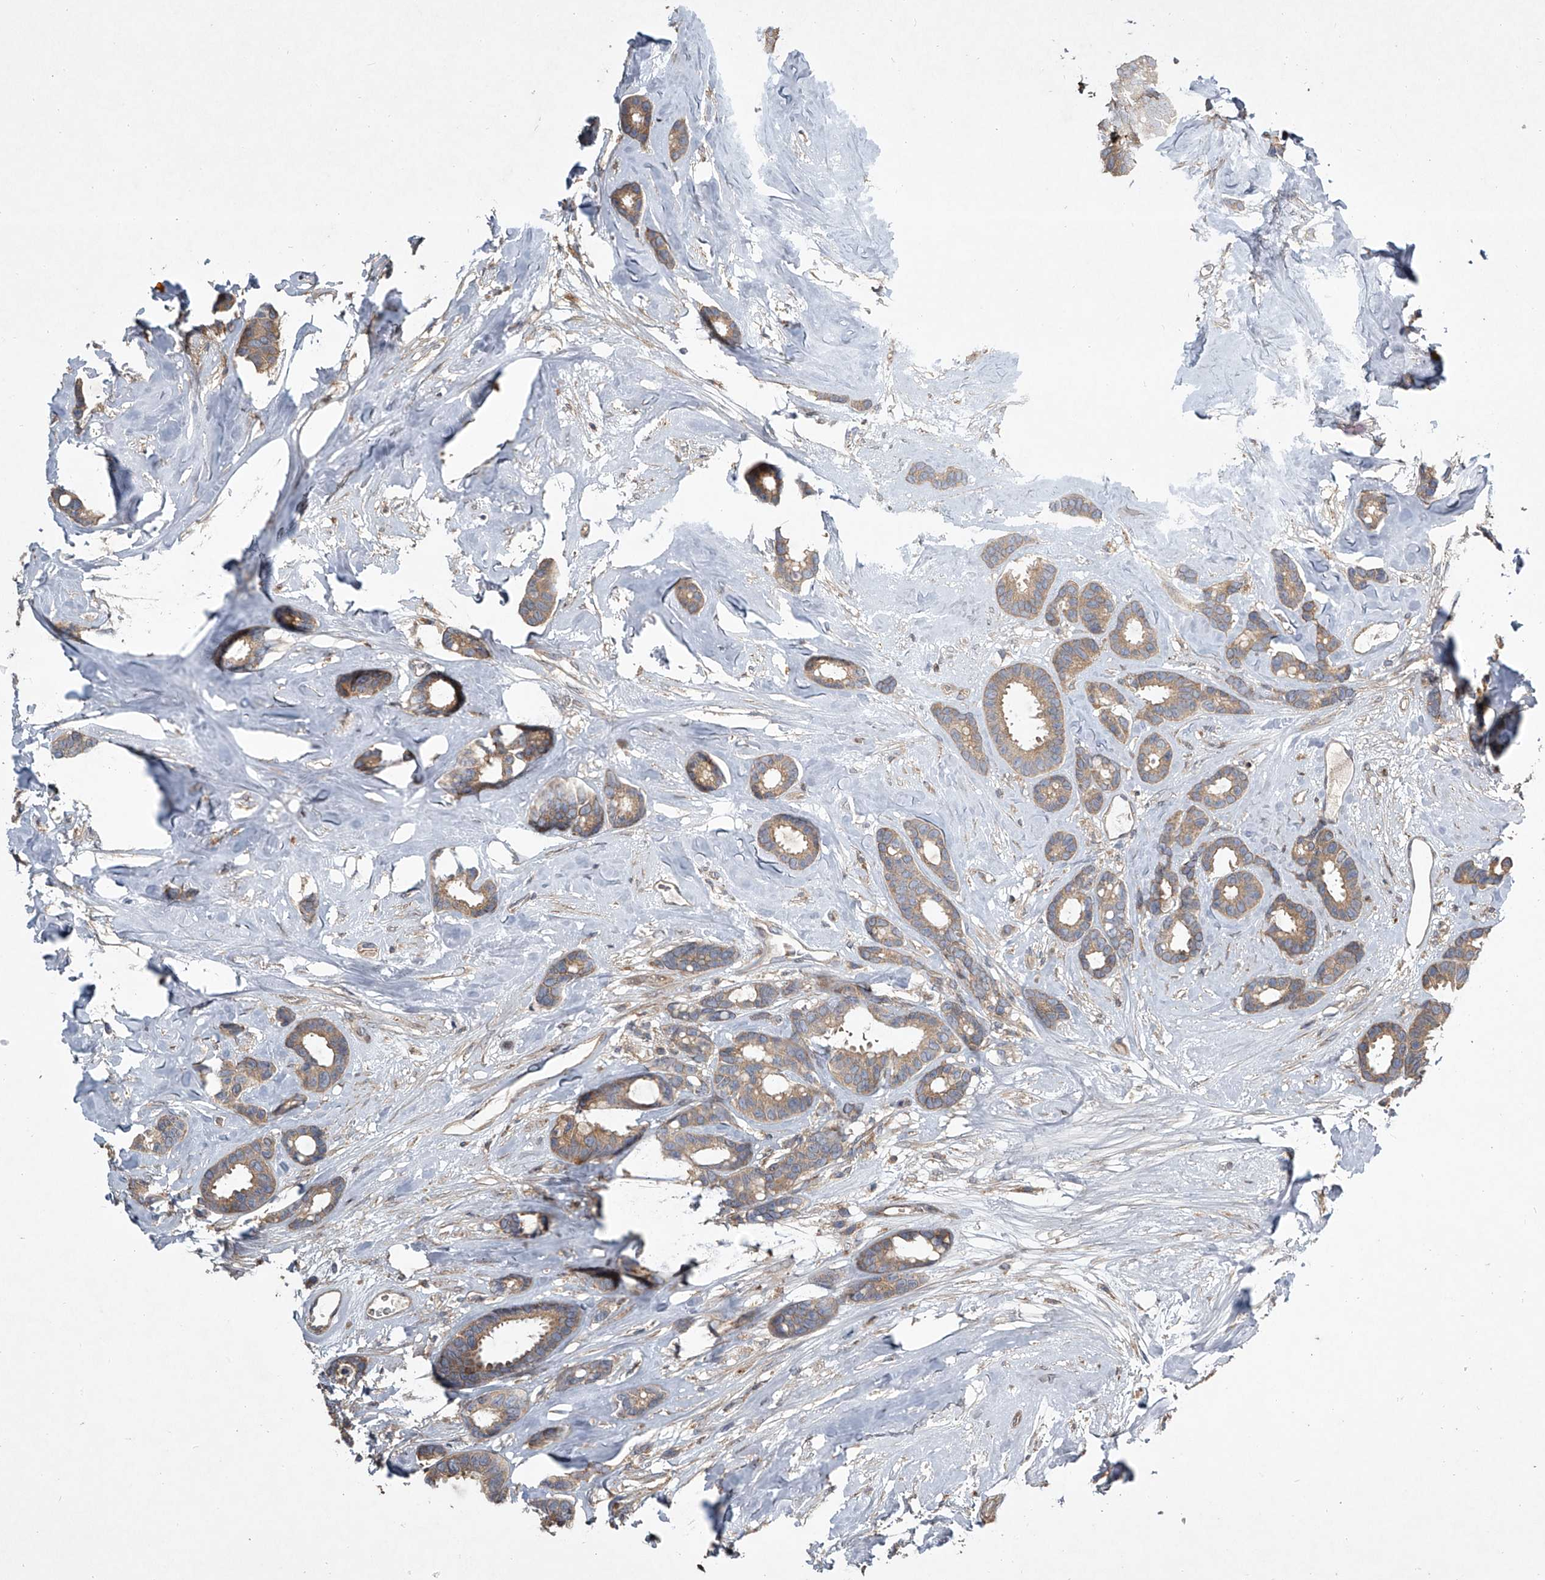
{"staining": {"intensity": "moderate", "quantity": ">75%", "location": "cytoplasmic/membranous"}, "tissue": "breast cancer", "cell_type": "Tumor cells", "image_type": "cancer", "snomed": [{"axis": "morphology", "description": "Duct carcinoma"}, {"axis": "topography", "description": "Breast"}], "caption": "Breast invasive ductal carcinoma stained for a protein reveals moderate cytoplasmic/membranous positivity in tumor cells. Immunohistochemistry stains the protein in brown and the nuclei are stained blue.", "gene": "EVA1C", "patient": {"sex": "female", "age": 87}}